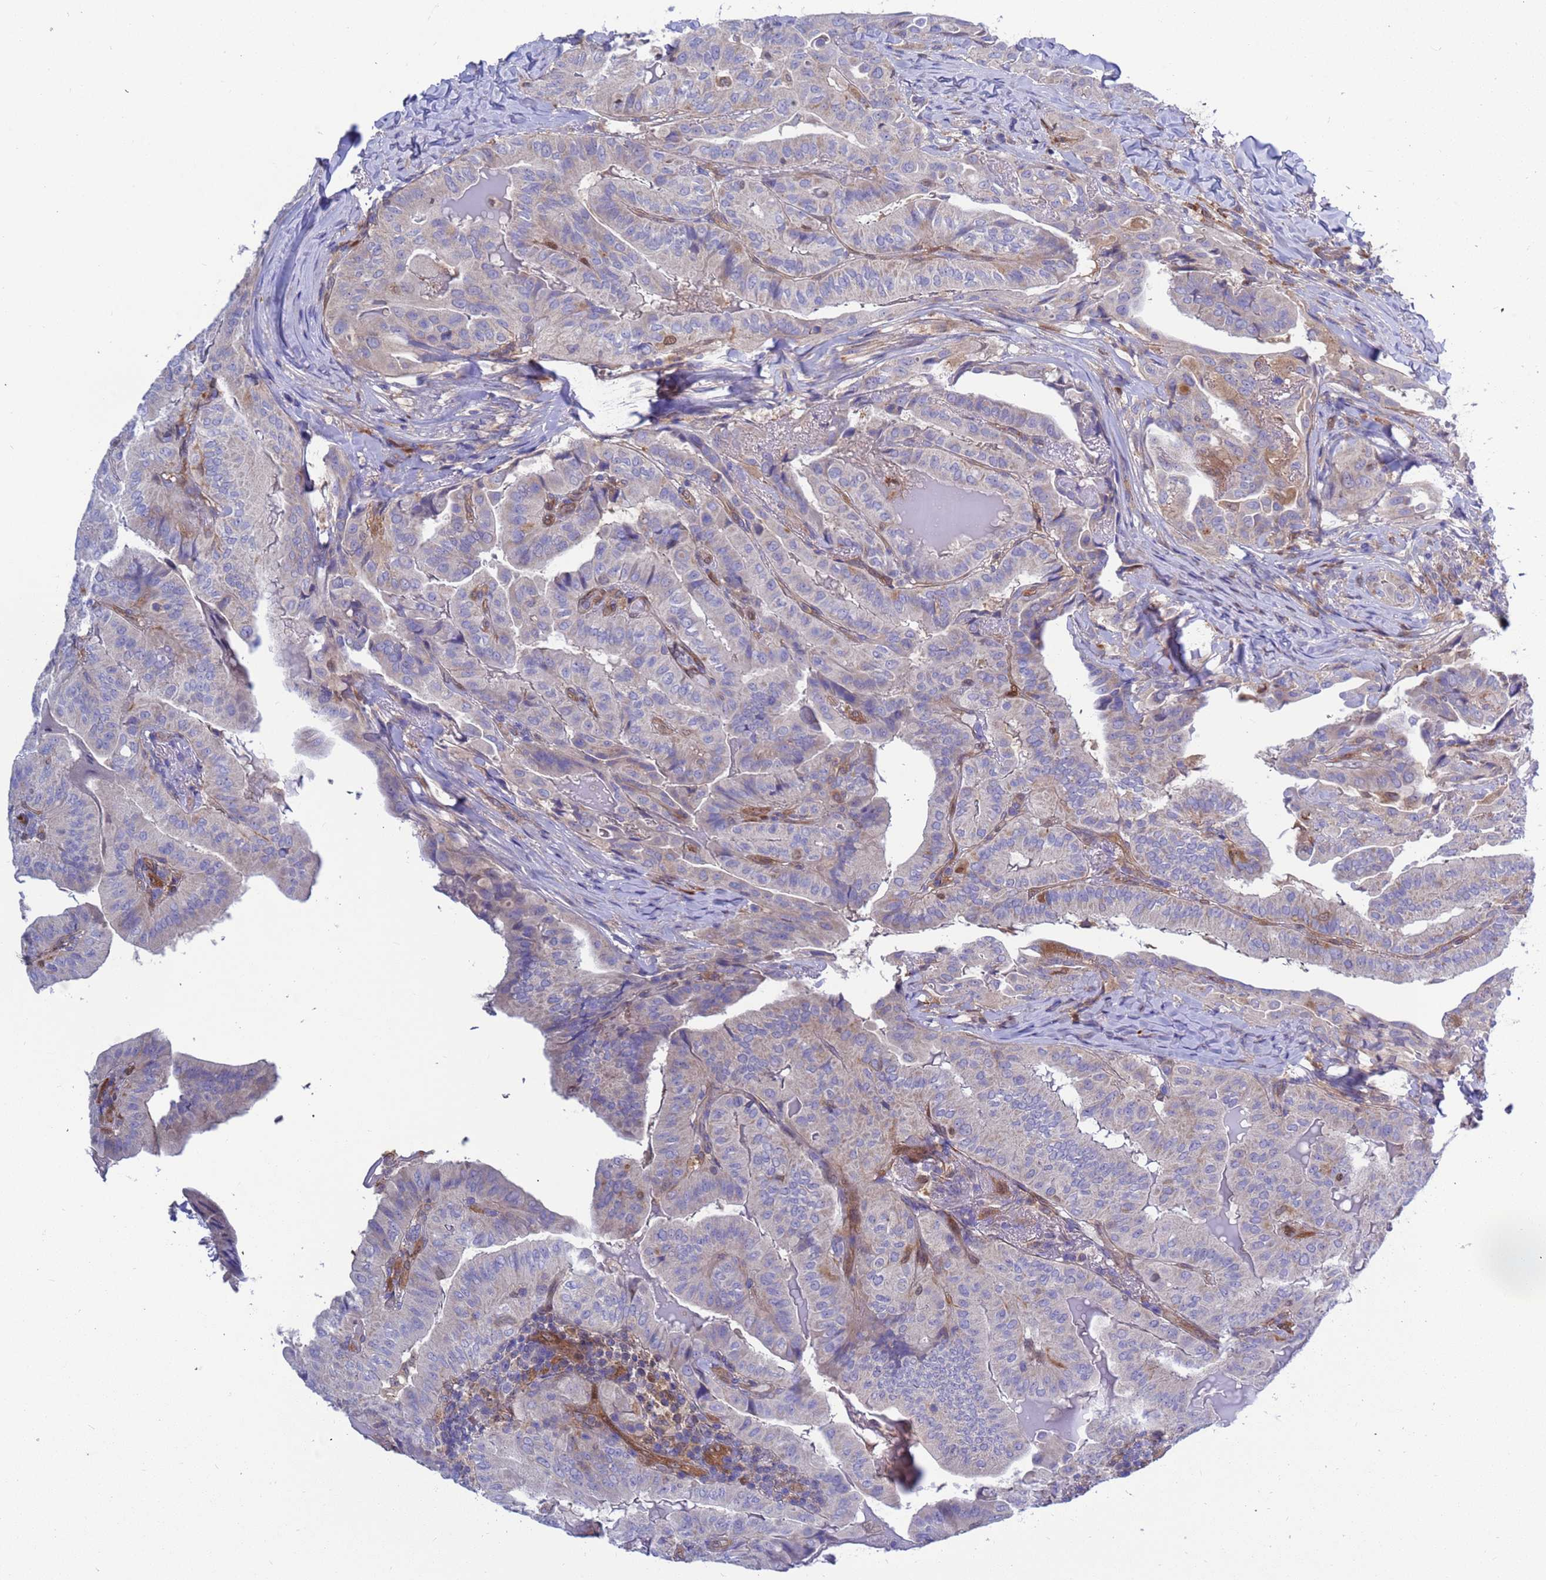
{"staining": {"intensity": "negative", "quantity": "none", "location": "none"}, "tissue": "thyroid cancer", "cell_type": "Tumor cells", "image_type": "cancer", "snomed": [{"axis": "morphology", "description": "Papillary adenocarcinoma, NOS"}, {"axis": "topography", "description": "Thyroid gland"}], "caption": "DAB immunohistochemical staining of thyroid cancer exhibits no significant positivity in tumor cells.", "gene": "FOXRED1", "patient": {"sex": "female", "age": 68}}